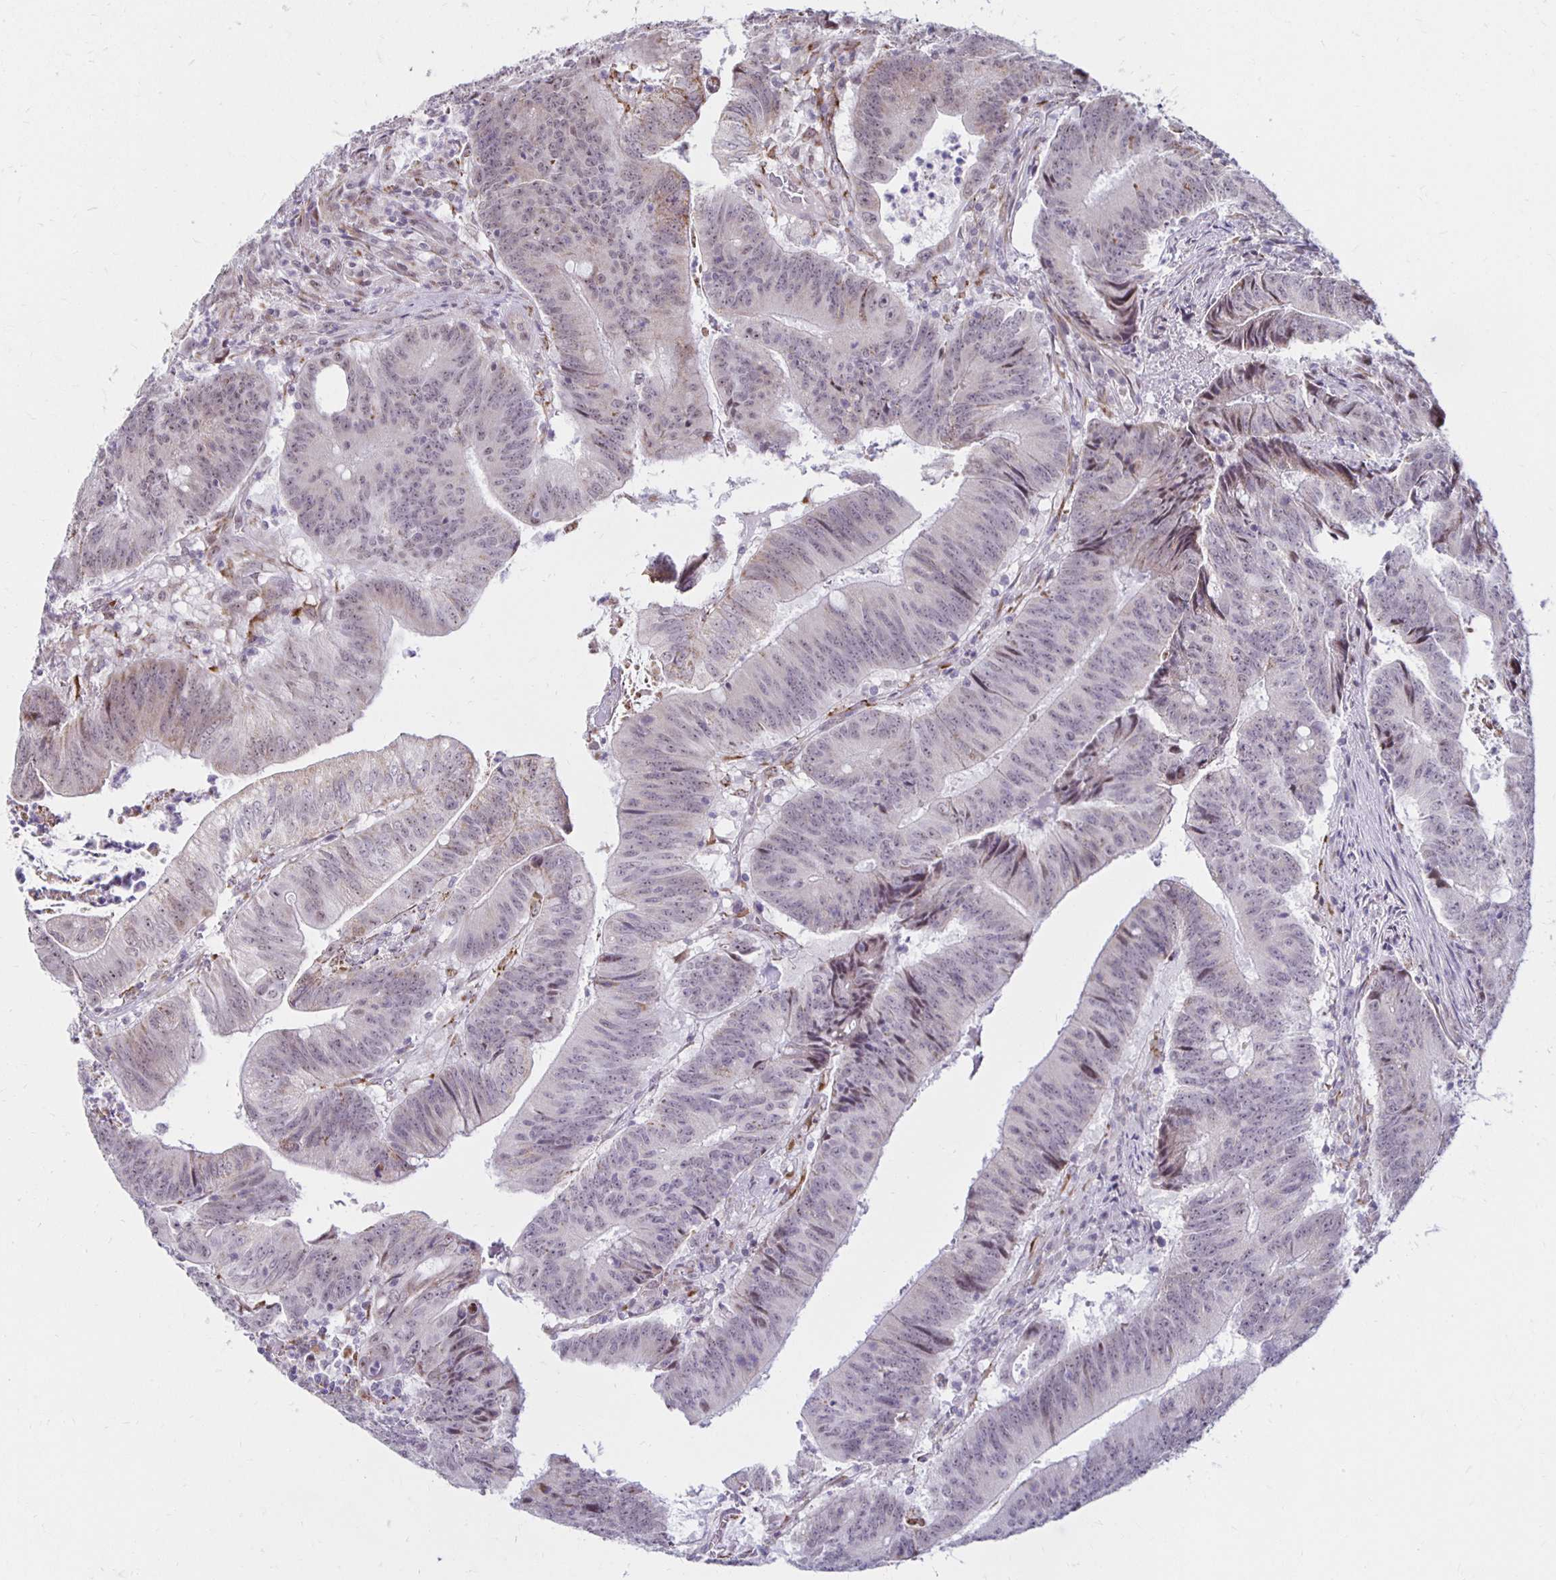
{"staining": {"intensity": "weak", "quantity": "<25%", "location": "nuclear"}, "tissue": "colorectal cancer", "cell_type": "Tumor cells", "image_type": "cancer", "snomed": [{"axis": "morphology", "description": "Adenocarcinoma, NOS"}, {"axis": "topography", "description": "Colon"}], "caption": "Protein analysis of colorectal cancer reveals no significant expression in tumor cells.", "gene": "DAGLA", "patient": {"sex": "female", "age": 87}}